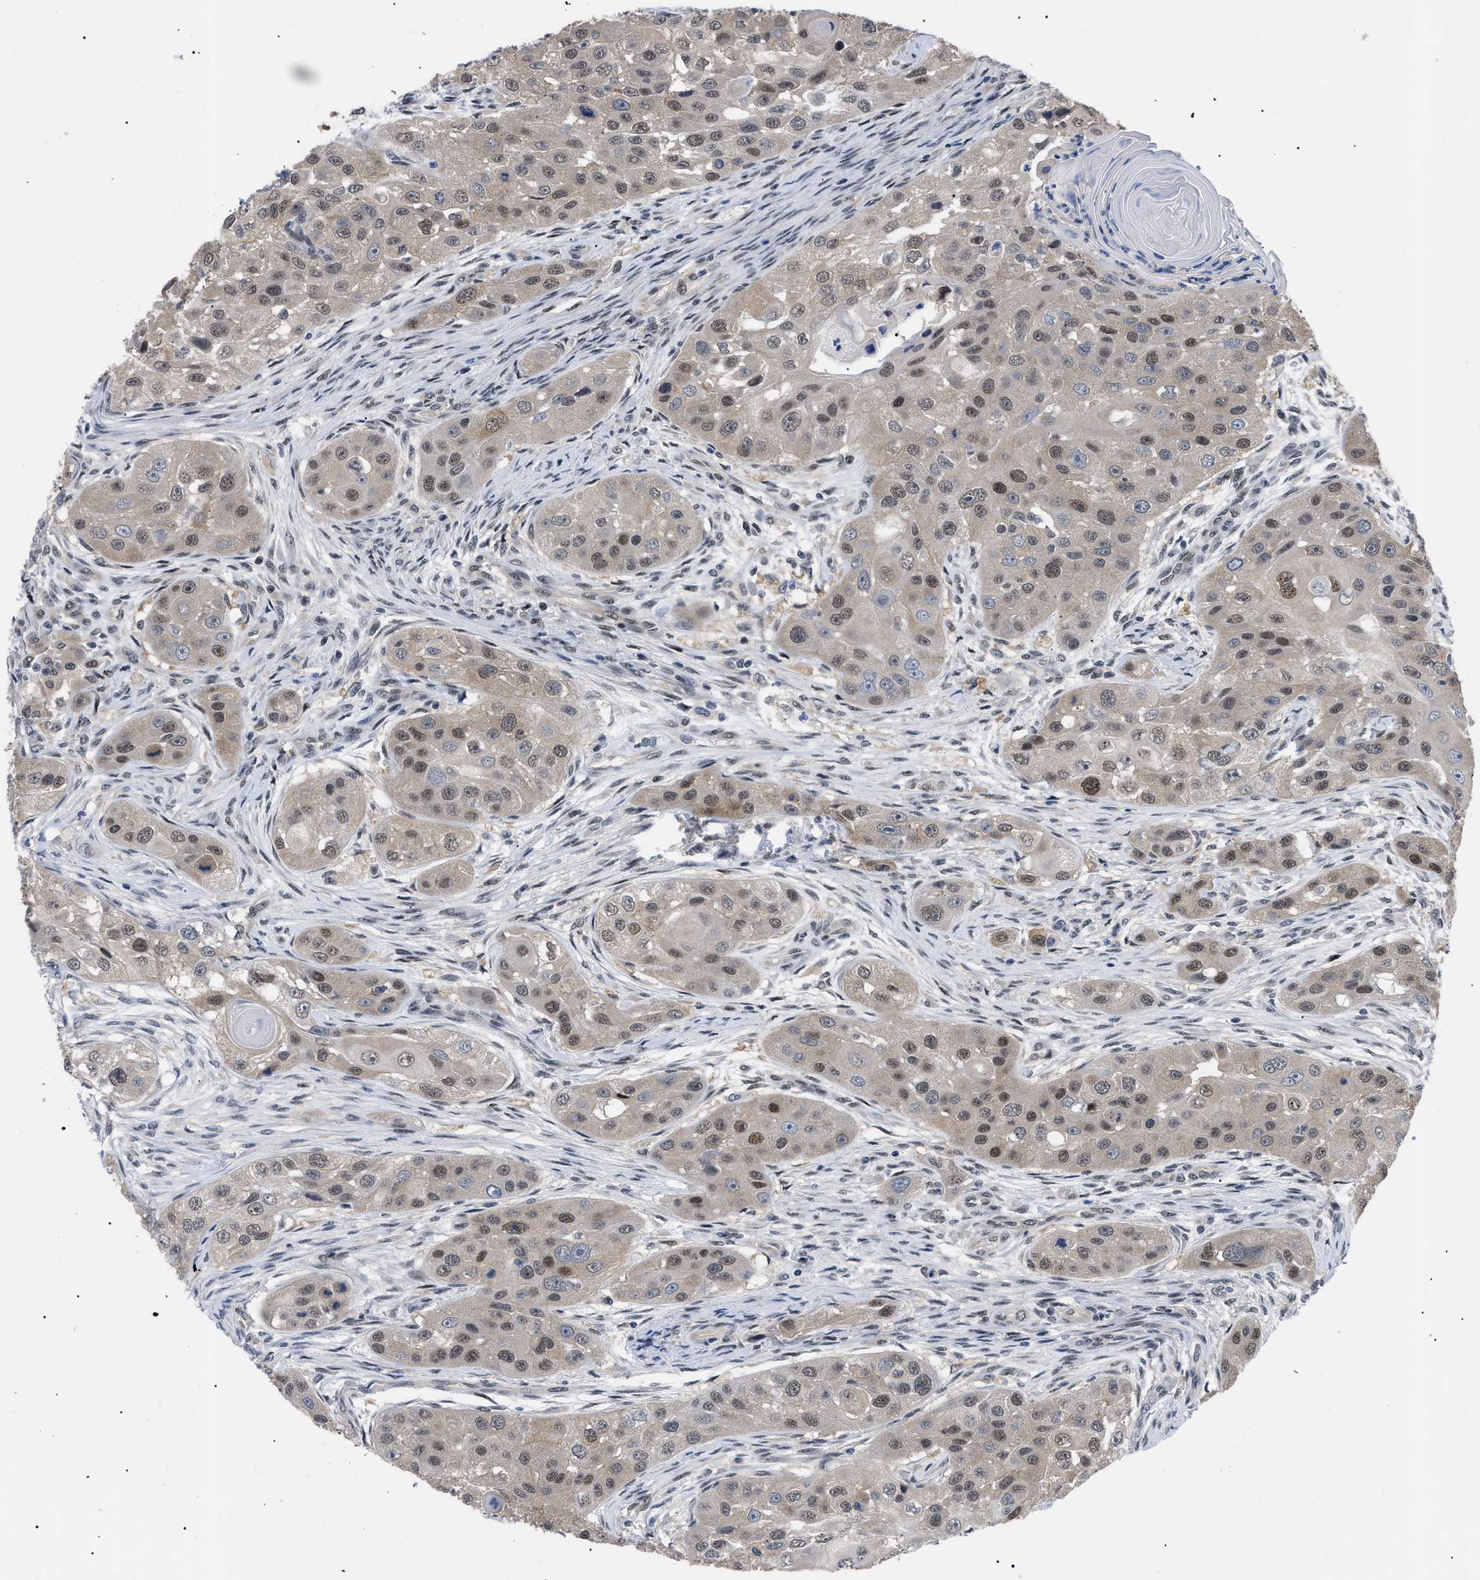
{"staining": {"intensity": "moderate", "quantity": ">75%", "location": "cytoplasmic/membranous,nuclear"}, "tissue": "head and neck cancer", "cell_type": "Tumor cells", "image_type": "cancer", "snomed": [{"axis": "morphology", "description": "Normal tissue, NOS"}, {"axis": "morphology", "description": "Squamous cell carcinoma, NOS"}, {"axis": "topography", "description": "Skeletal muscle"}, {"axis": "topography", "description": "Head-Neck"}], "caption": "Tumor cells show medium levels of moderate cytoplasmic/membranous and nuclear expression in approximately >75% of cells in human head and neck cancer (squamous cell carcinoma). The staining was performed using DAB (3,3'-diaminobenzidine), with brown indicating positive protein expression. Nuclei are stained blue with hematoxylin.", "gene": "GARRE1", "patient": {"sex": "male", "age": 51}}